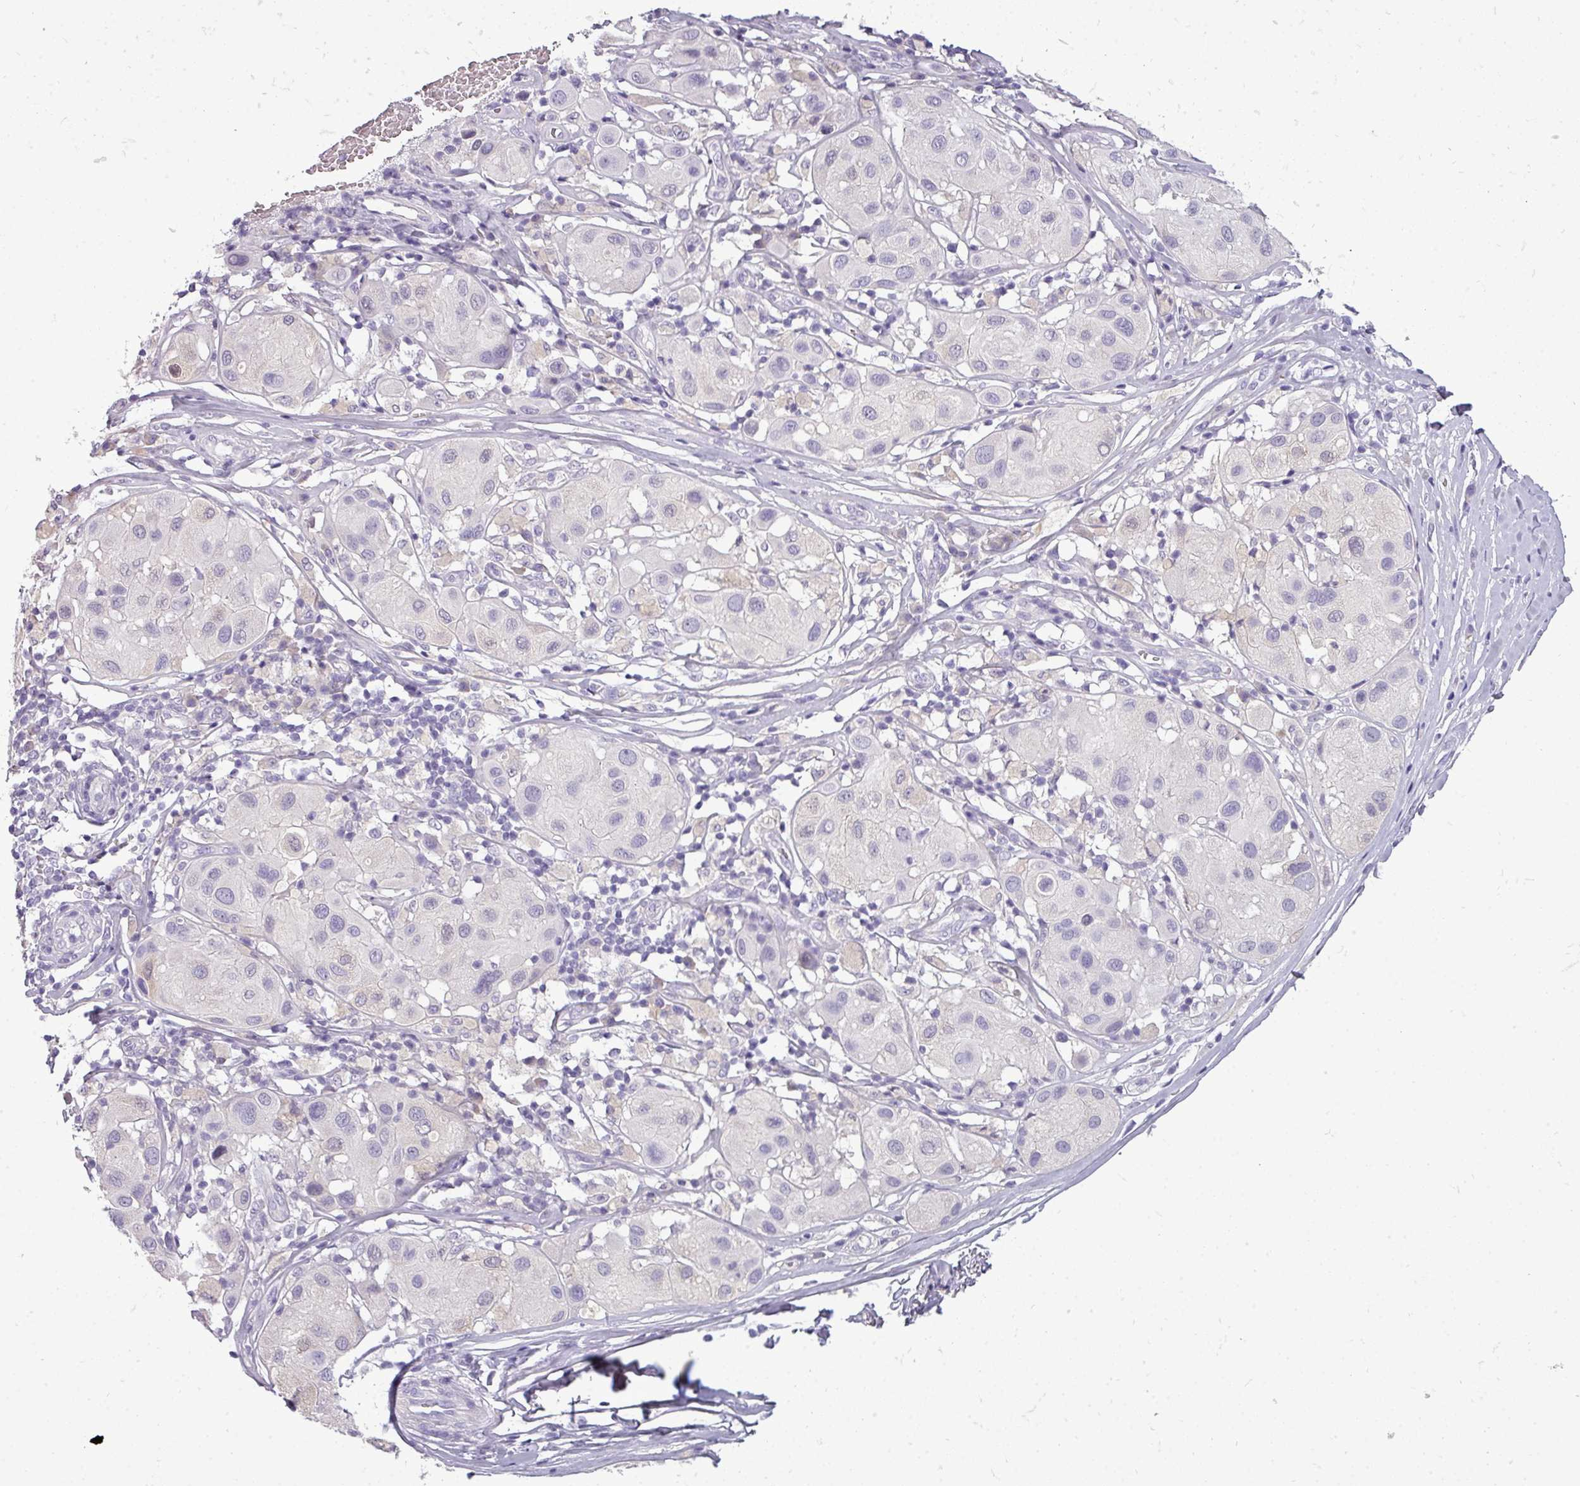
{"staining": {"intensity": "negative", "quantity": "none", "location": "none"}, "tissue": "melanoma", "cell_type": "Tumor cells", "image_type": "cancer", "snomed": [{"axis": "morphology", "description": "Malignant melanoma, Metastatic site"}, {"axis": "topography", "description": "Skin"}], "caption": "Melanoma was stained to show a protein in brown. There is no significant expression in tumor cells.", "gene": "DNAAF9", "patient": {"sex": "male", "age": 41}}